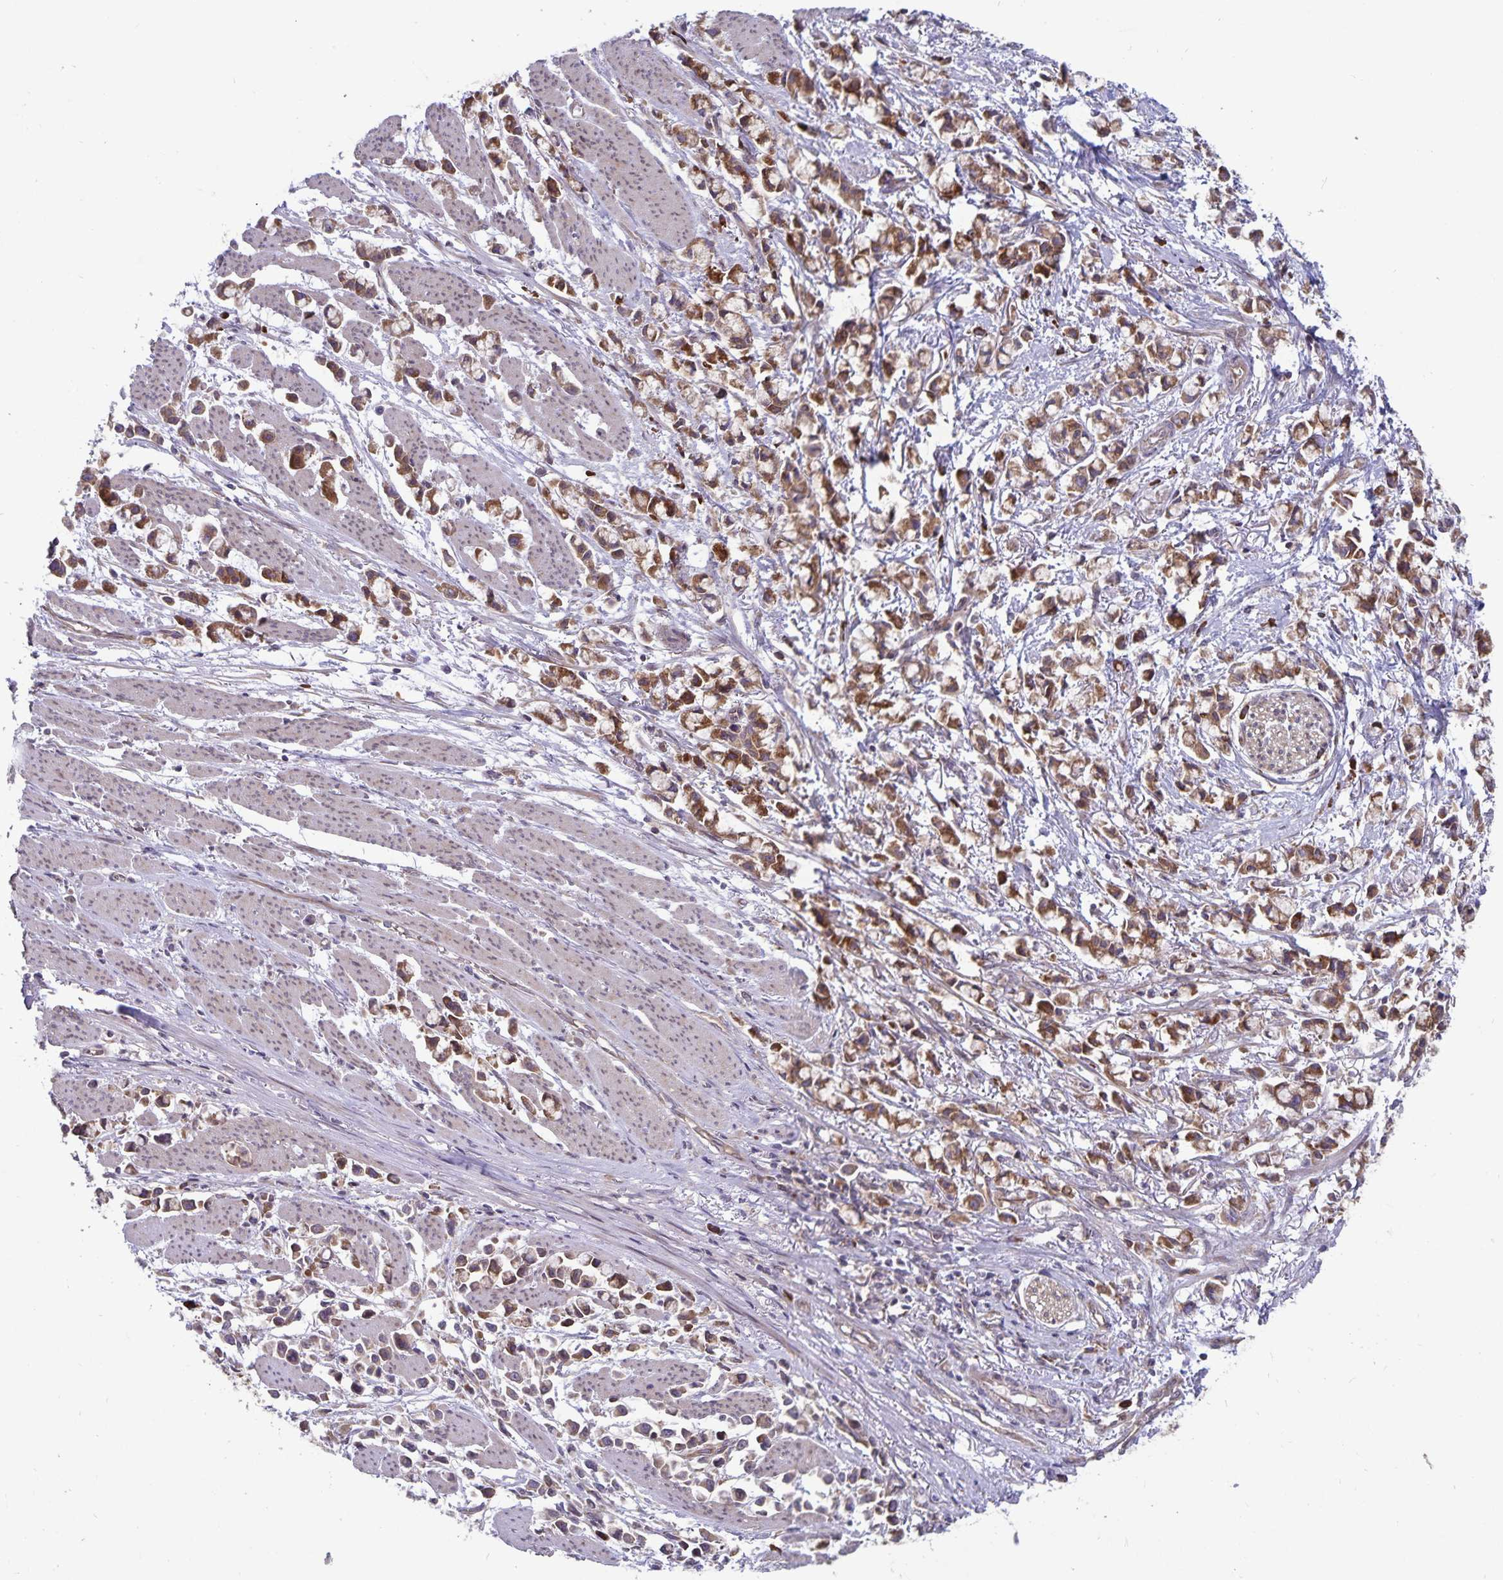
{"staining": {"intensity": "moderate", "quantity": ">75%", "location": "cytoplasmic/membranous"}, "tissue": "stomach cancer", "cell_type": "Tumor cells", "image_type": "cancer", "snomed": [{"axis": "morphology", "description": "Adenocarcinoma, NOS"}, {"axis": "topography", "description": "Stomach"}], "caption": "IHC micrograph of neoplastic tissue: human stomach cancer stained using immunohistochemistry (IHC) demonstrates medium levels of moderate protein expression localized specifically in the cytoplasmic/membranous of tumor cells, appearing as a cytoplasmic/membranous brown color.", "gene": "SEC62", "patient": {"sex": "female", "age": 81}}